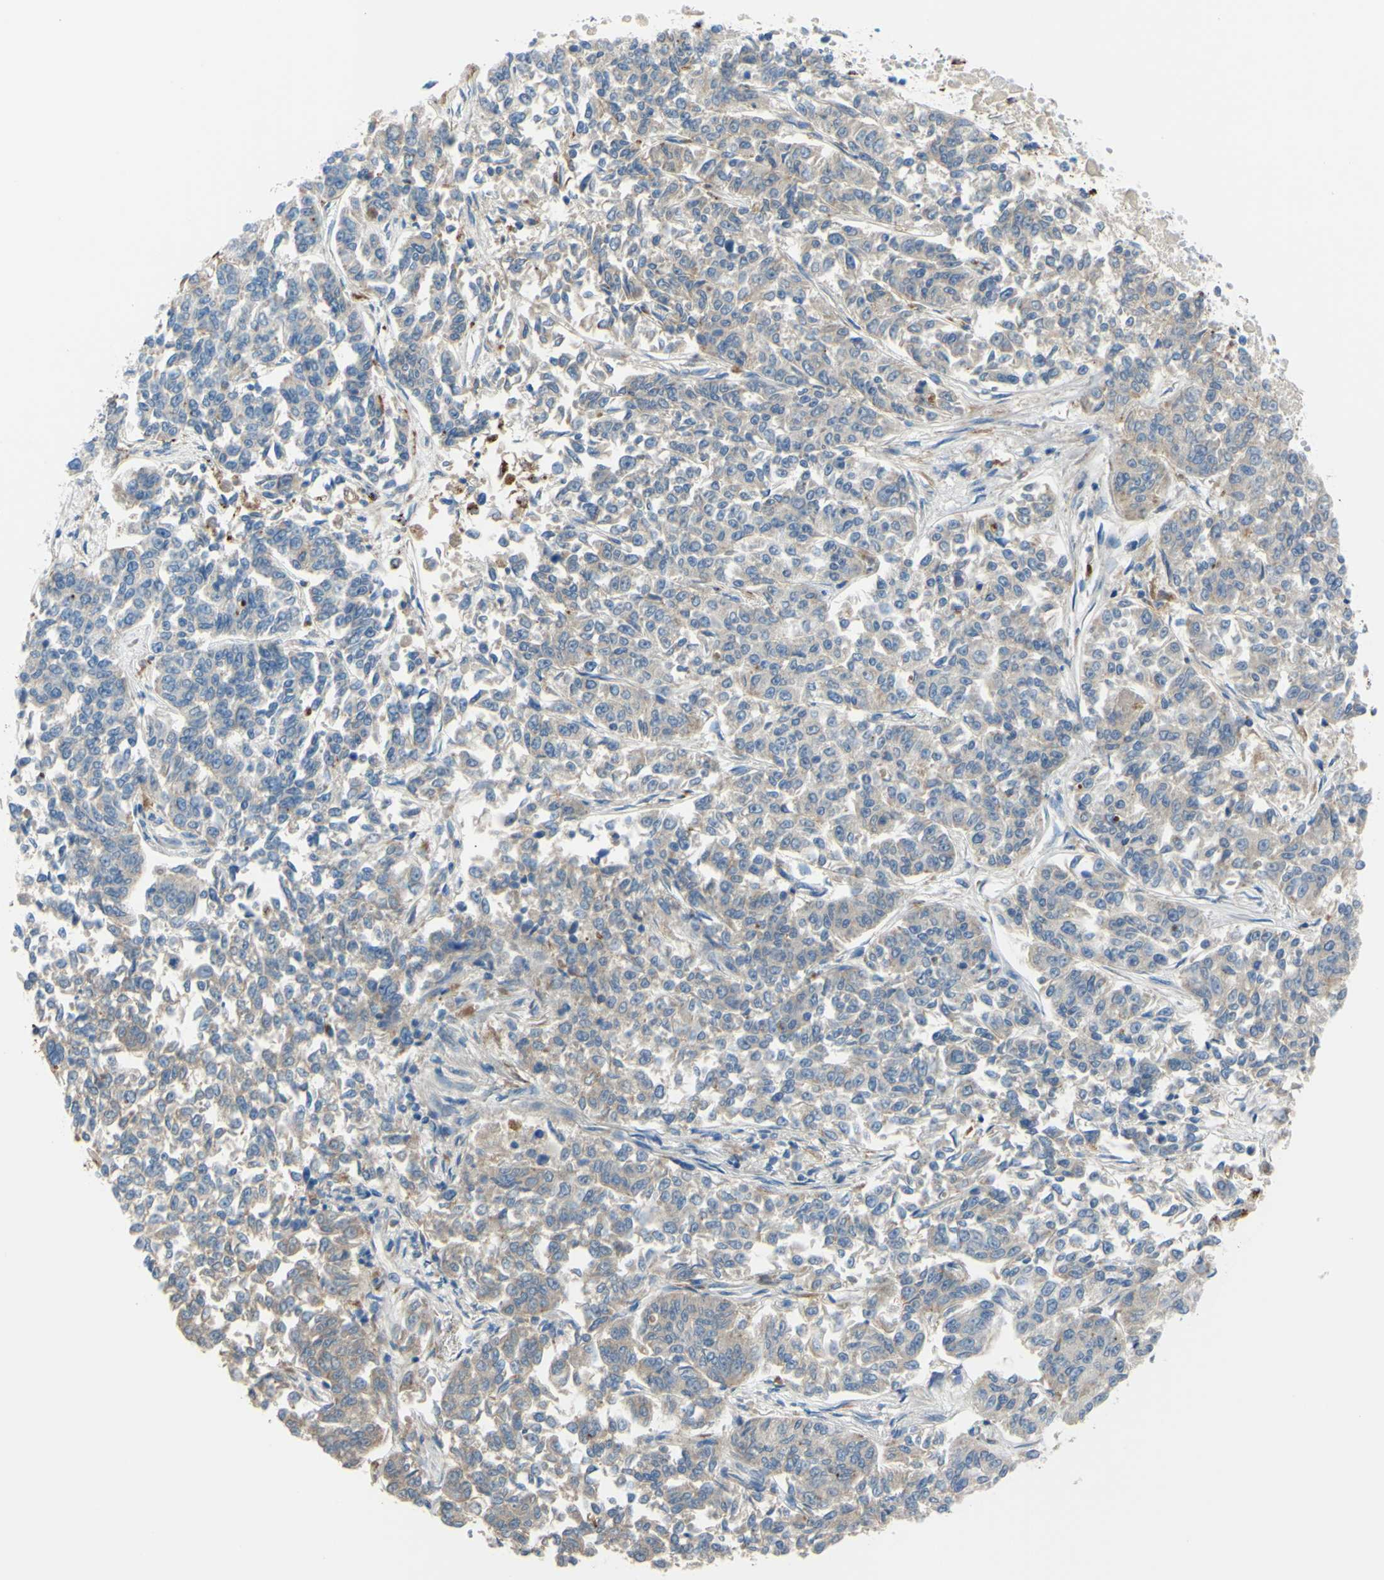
{"staining": {"intensity": "weak", "quantity": ">75%", "location": "cytoplasmic/membranous"}, "tissue": "lung cancer", "cell_type": "Tumor cells", "image_type": "cancer", "snomed": [{"axis": "morphology", "description": "Adenocarcinoma, NOS"}, {"axis": "topography", "description": "Lung"}], "caption": "A low amount of weak cytoplasmic/membranous positivity is identified in about >75% of tumor cells in adenocarcinoma (lung) tissue.", "gene": "CTSD", "patient": {"sex": "male", "age": 84}}